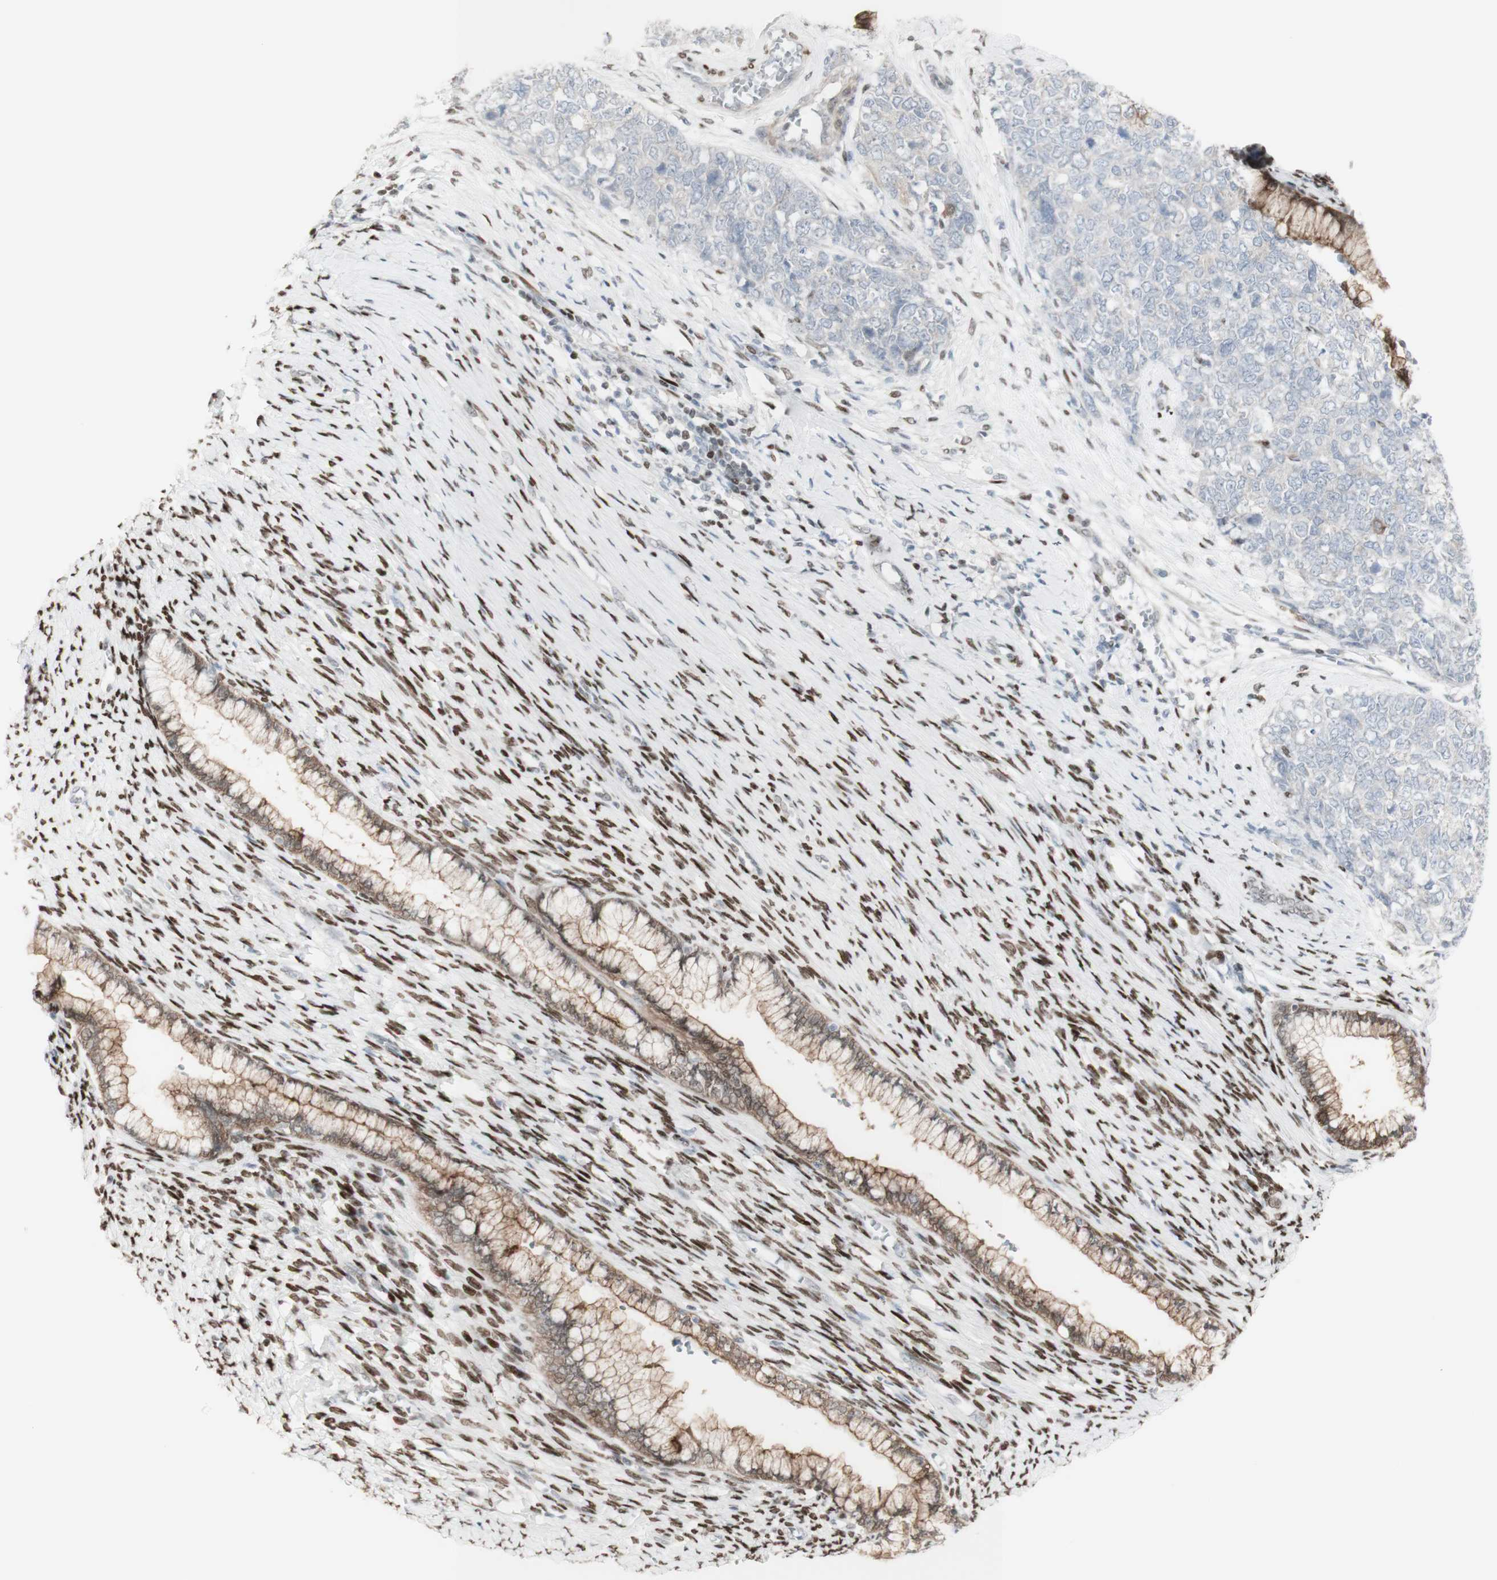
{"staining": {"intensity": "weak", "quantity": "<25%", "location": "cytoplasmic/membranous"}, "tissue": "cervical cancer", "cell_type": "Tumor cells", "image_type": "cancer", "snomed": [{"axis": "morphology", "description": "Squamous cell carcinoma, NOS"}, {"axis": "topography", "description": "Cervix"}], "caption": "Squamous cell carcinoma (cervical) was stained to show a protein in brown. There is no significant positivity in tumor cells.", "gene": "C1orf116", "patient": {"sex": "female", "age": 63}}